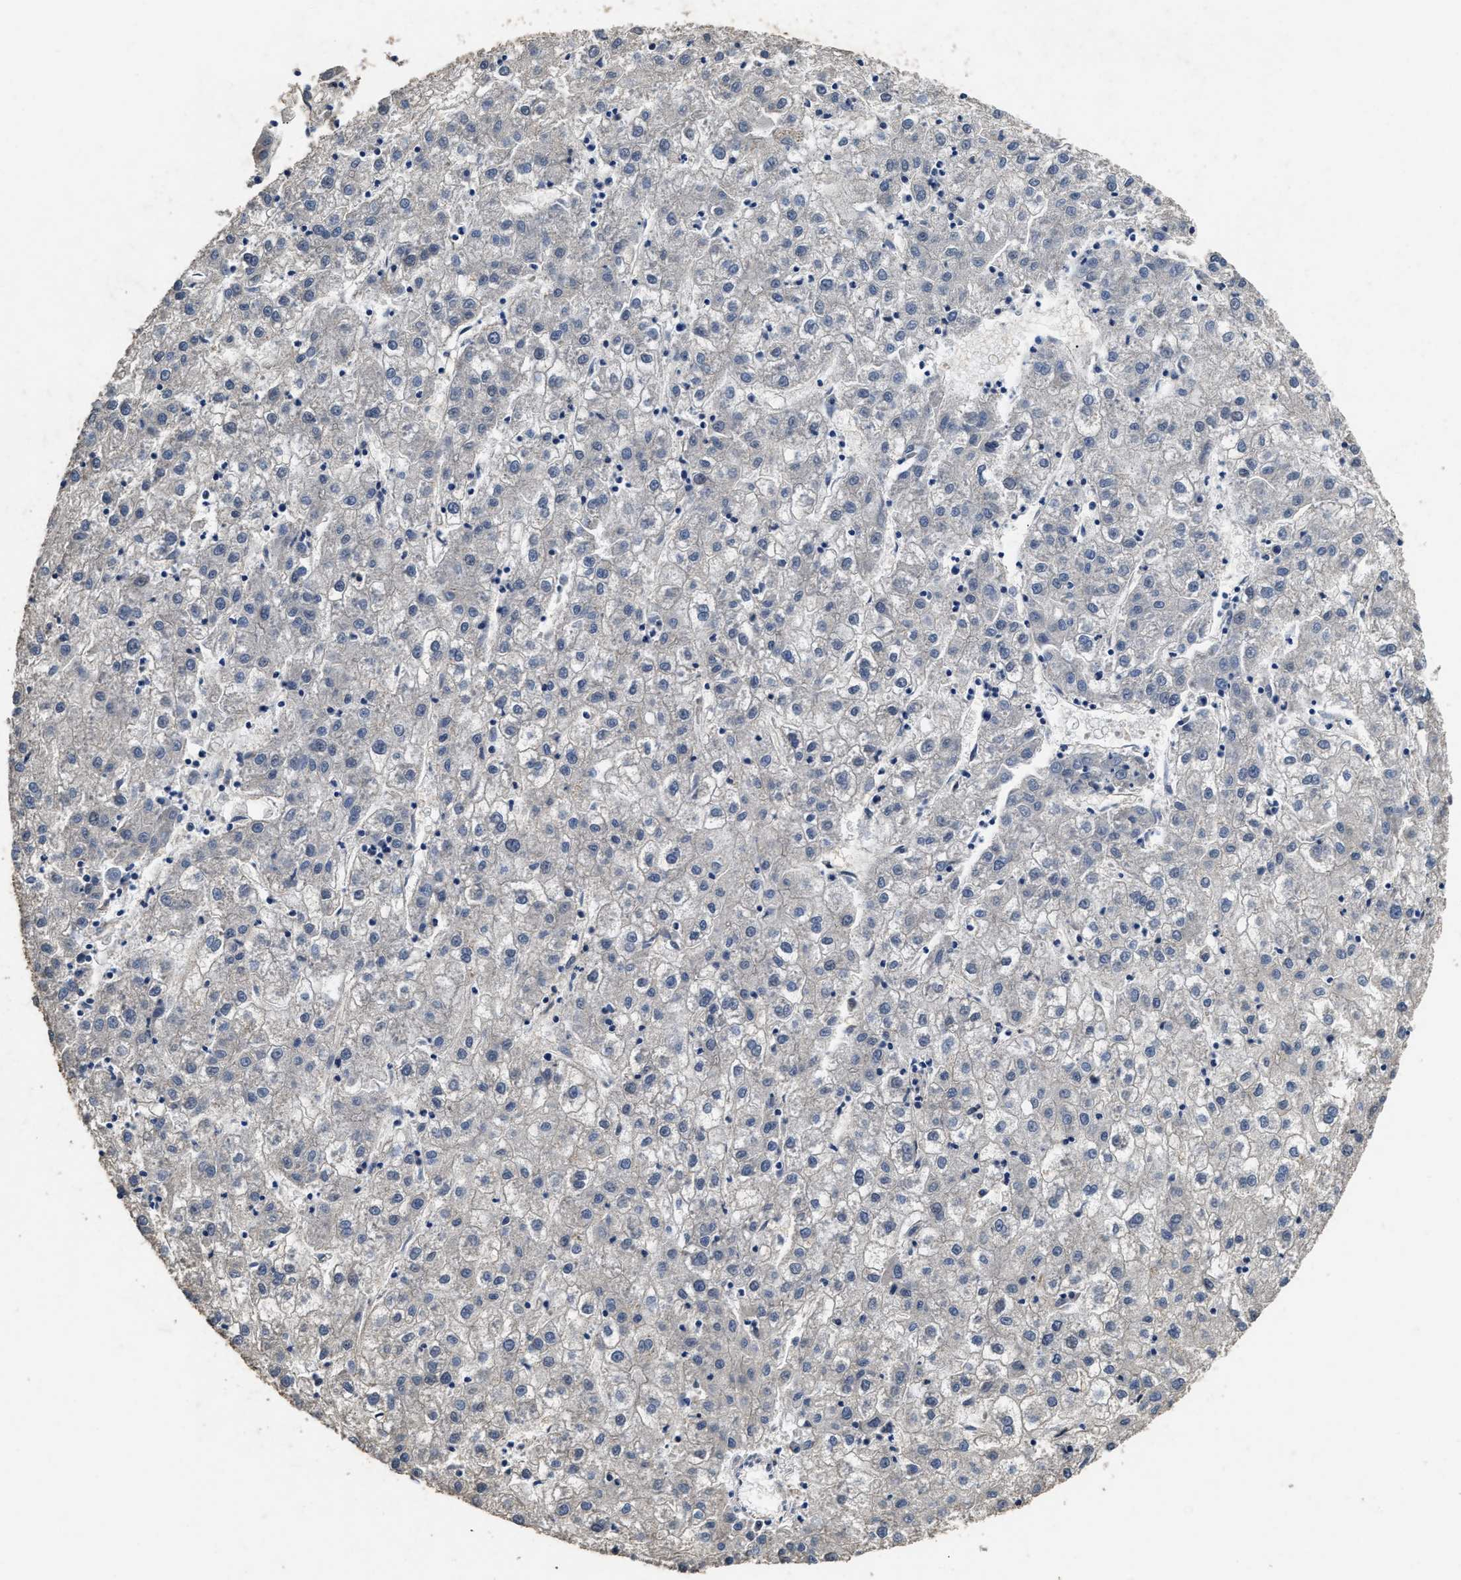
{"staining": {"intensity": "negative", "quantity": "none", "location": "none"}, "tissue": "liver cancer", "cell_type": "Tumor cells", "image_type": "cancer", "snomed": [{"axis": "morphology", "description": "Carcinoma, Hepatocellular, NOS"}, {"axis": "topography", "description": "Liver"}], "caption": "Liver cancer (hepatocellular carcinoma) was stained to show a protein in brown. There is no significant expression in tumor cells.", "gene": "YWHAE", "patient": {"sex": "male", "age": 72}}